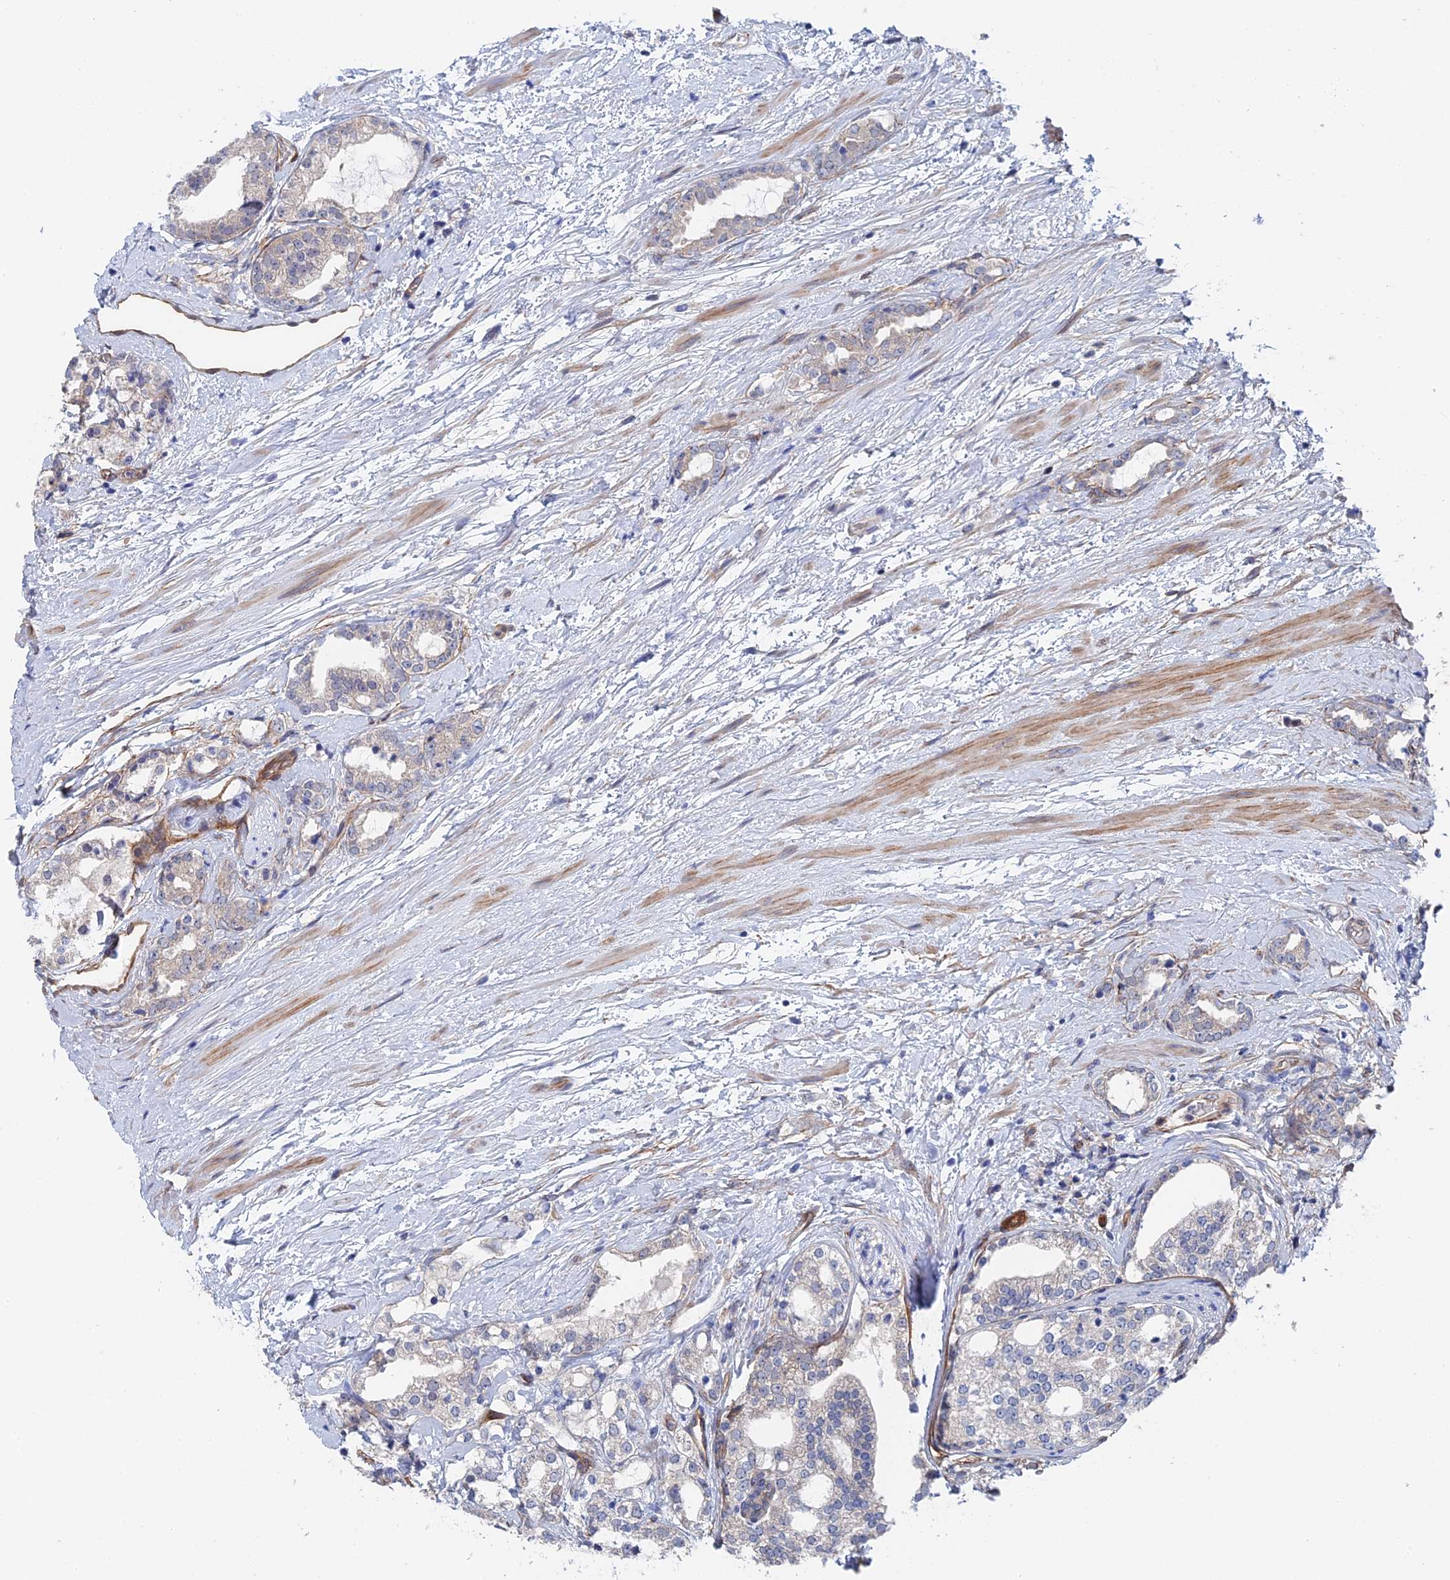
{"staining": {"intensity": "weak", "quantity": "<25%", "location": "cytoplasmic/membranous"}, "tissue": "prostate cancer", "cell_type": "Tumor cells", "image_type": "cancer", "snomed": [{"axis": "morphology", "description": "Adenocarcinoma, High grade"}, {"axis": "topography", "description": "Prostate"}], "caption": "Immunohistochemistry (IHC) of prostate cancer reveals no staining in tumor cells.", "gene": "MTHFSD", "patient": {"sex": "male", "age": 64}}